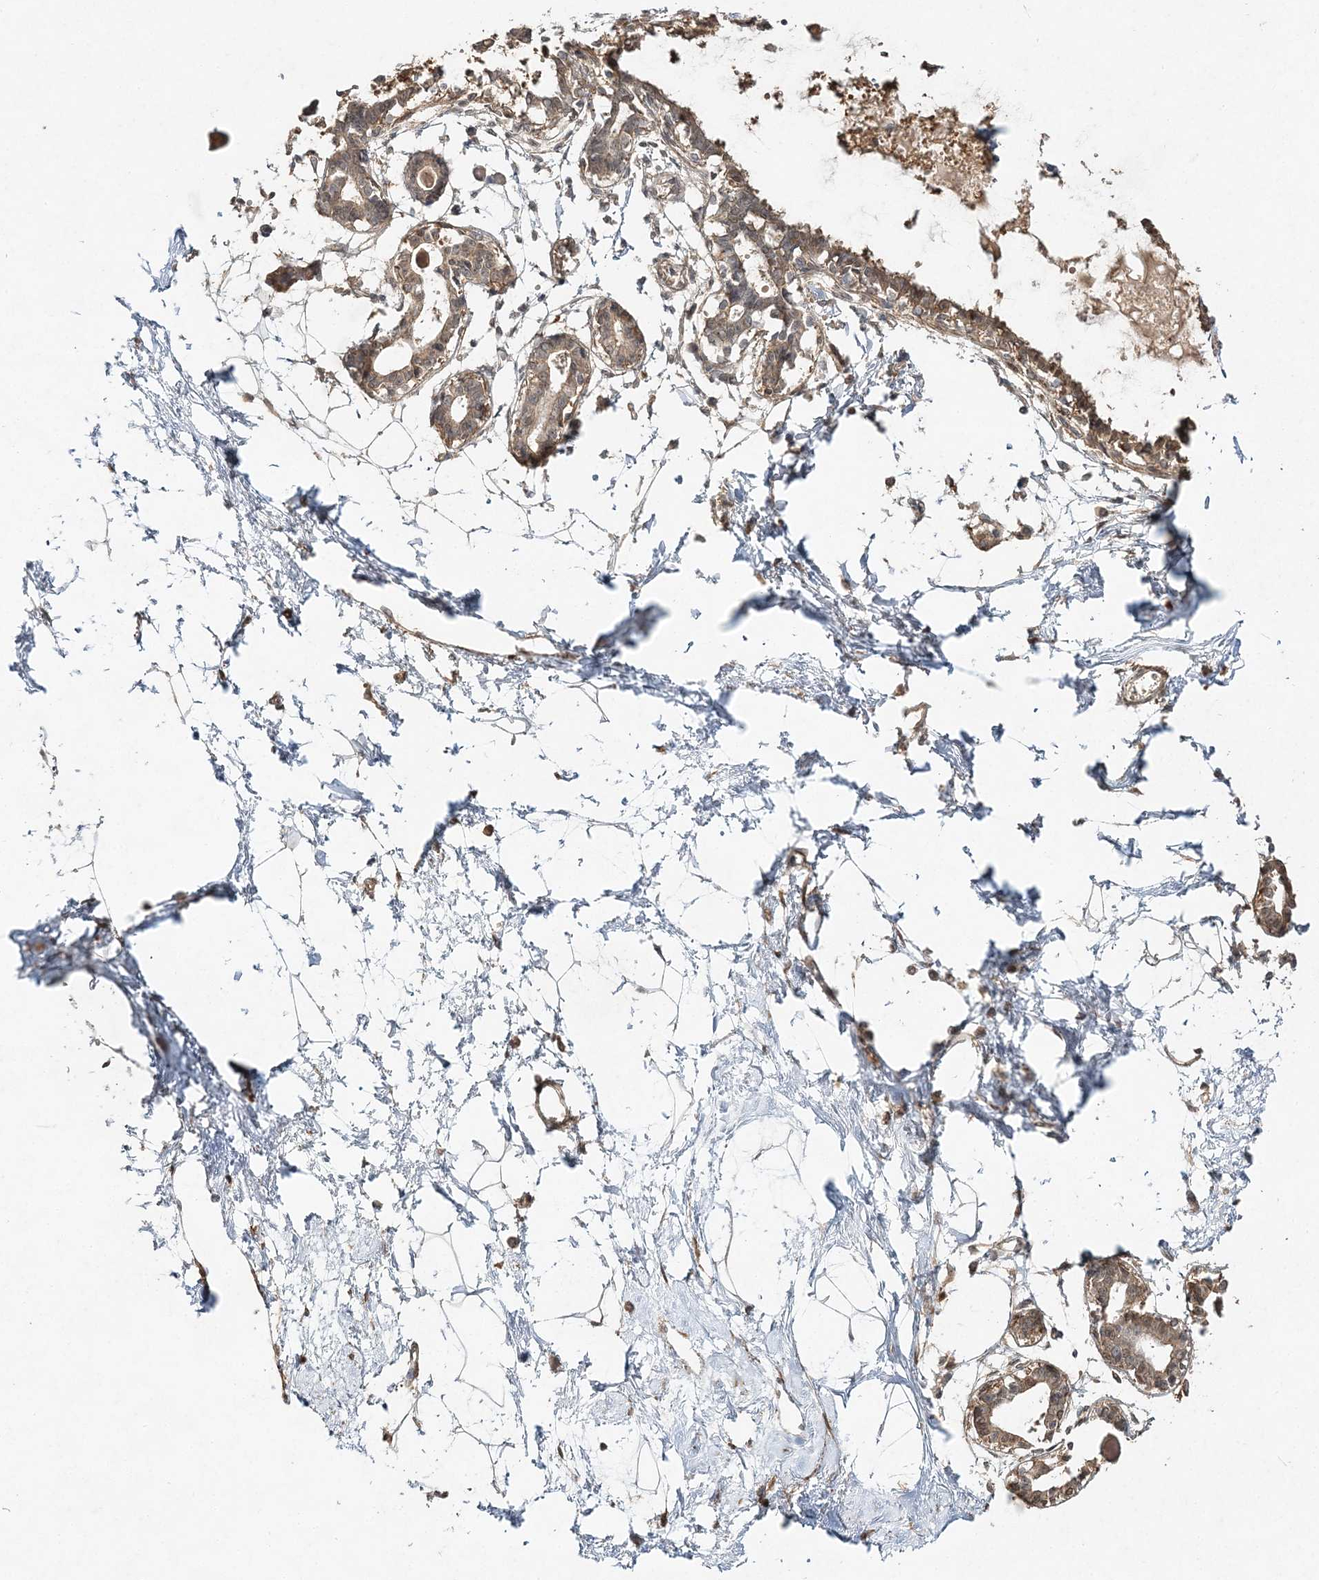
{"staining": {"intensity": "negative", "quantity": "none", "location": "none"}, "tissue": "breast", "cell_type": "Adipocytes", "image_type": "normal", "snomed": [{"axis": "morphology", "description": "Normal tissue, NOS"}, {"axis": "topography", "description": "Breast"}], "caption": "DAB (3,3'-diaminobenzidine) immunohistochemical staining of unremarkable human breast exhibits no significant staining in adipocytes.", "gene": "S100A11", "patient": {"sex": "female", "age": 45}}